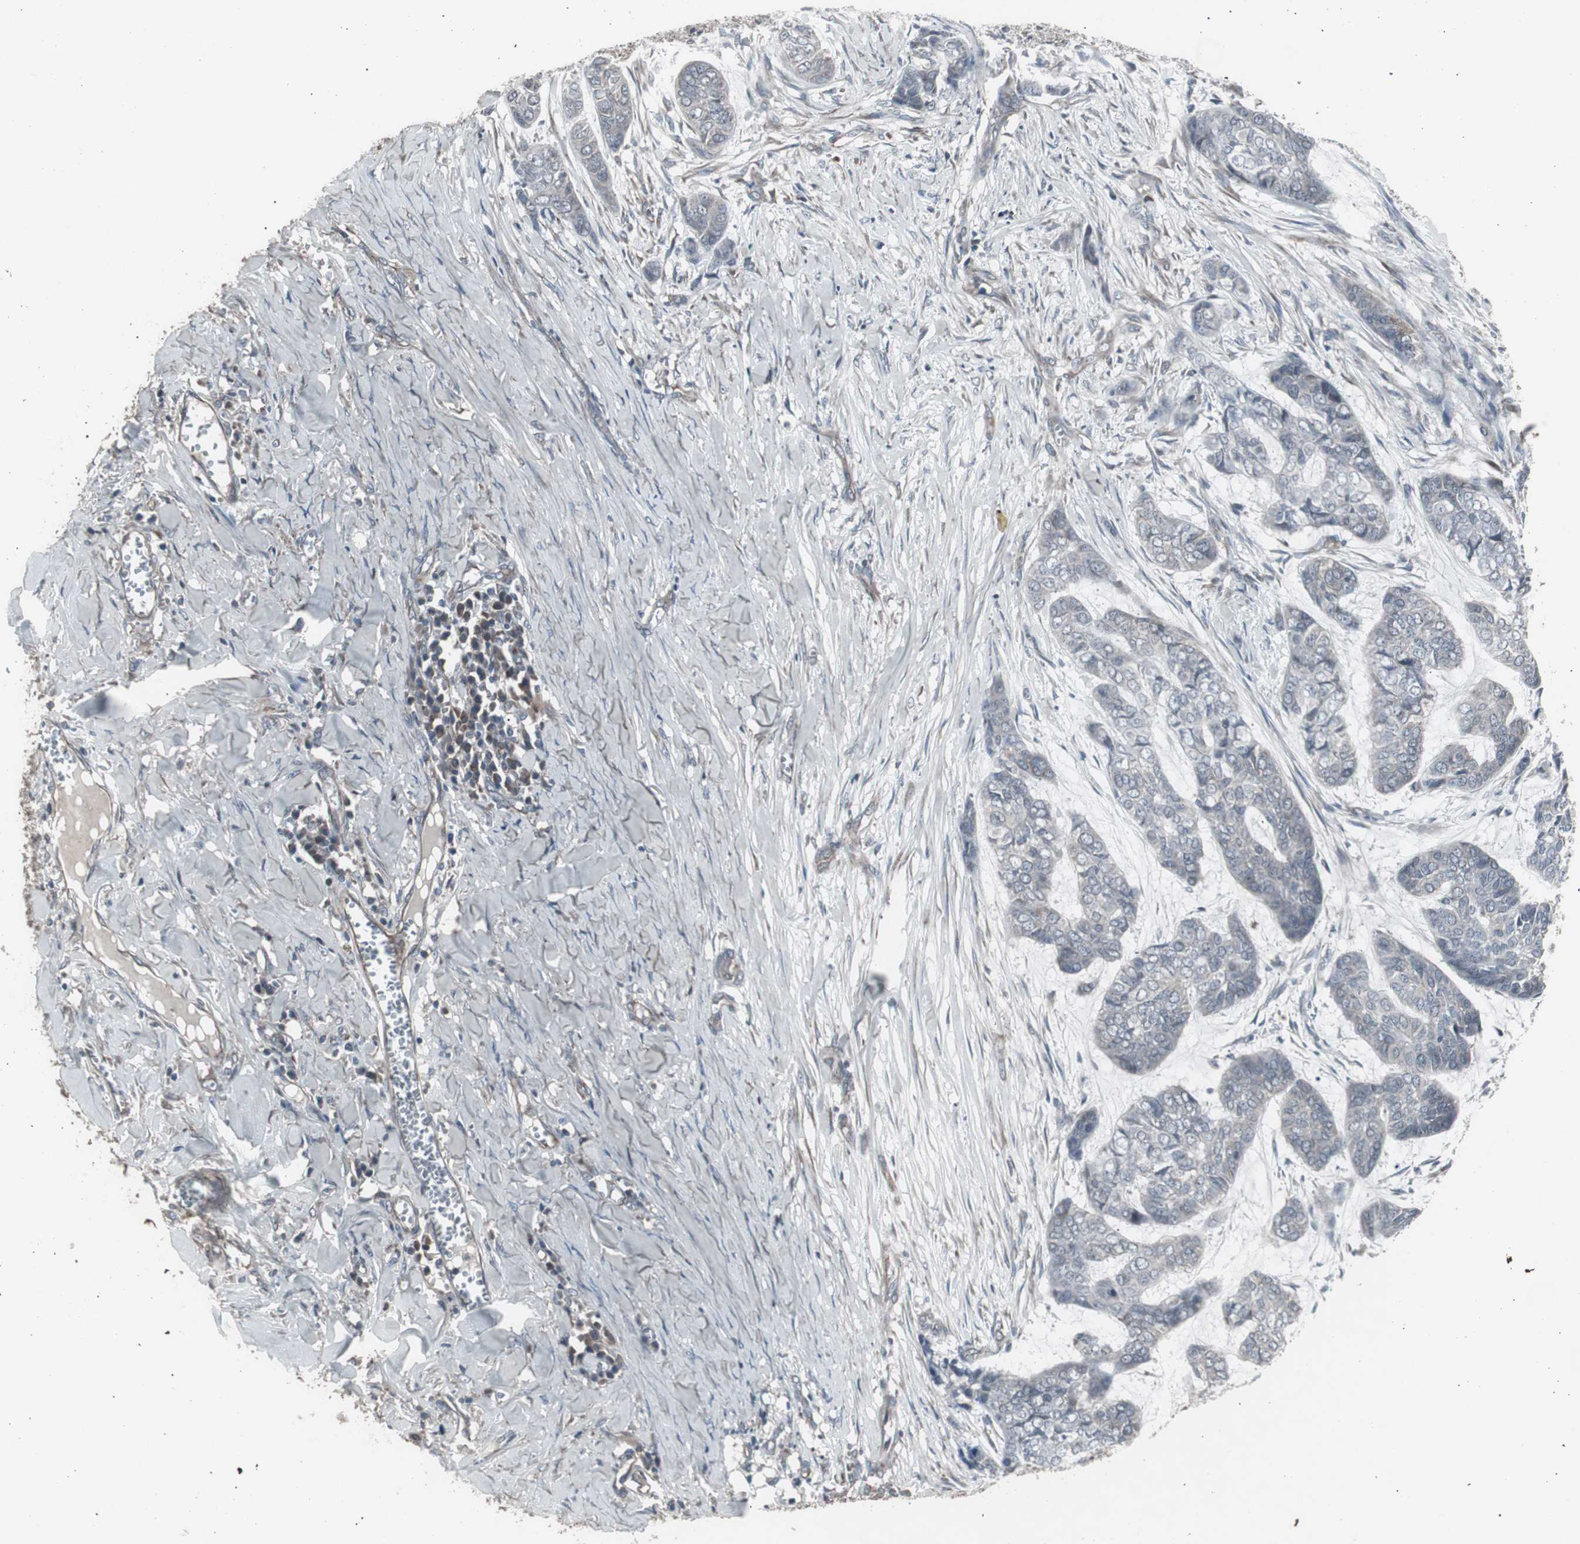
{"staining": {"intensity": "negative", "quantity": "none", "location": "none"}, "tissue": "skin cancer", "cell_type": "Tumor cells", "image_type": "cancer", "snomed": [{"axis": "morphology", "description": "Basal cell carcinoma"}, {"axis": "topography", "description": "Skin"}], "caption": "Immunohistochemical staining of human skin cancer displays no significant positivity in tumor cells.", "gene": "SSTR2", "patient": {"sex": "female", "age": 64}}